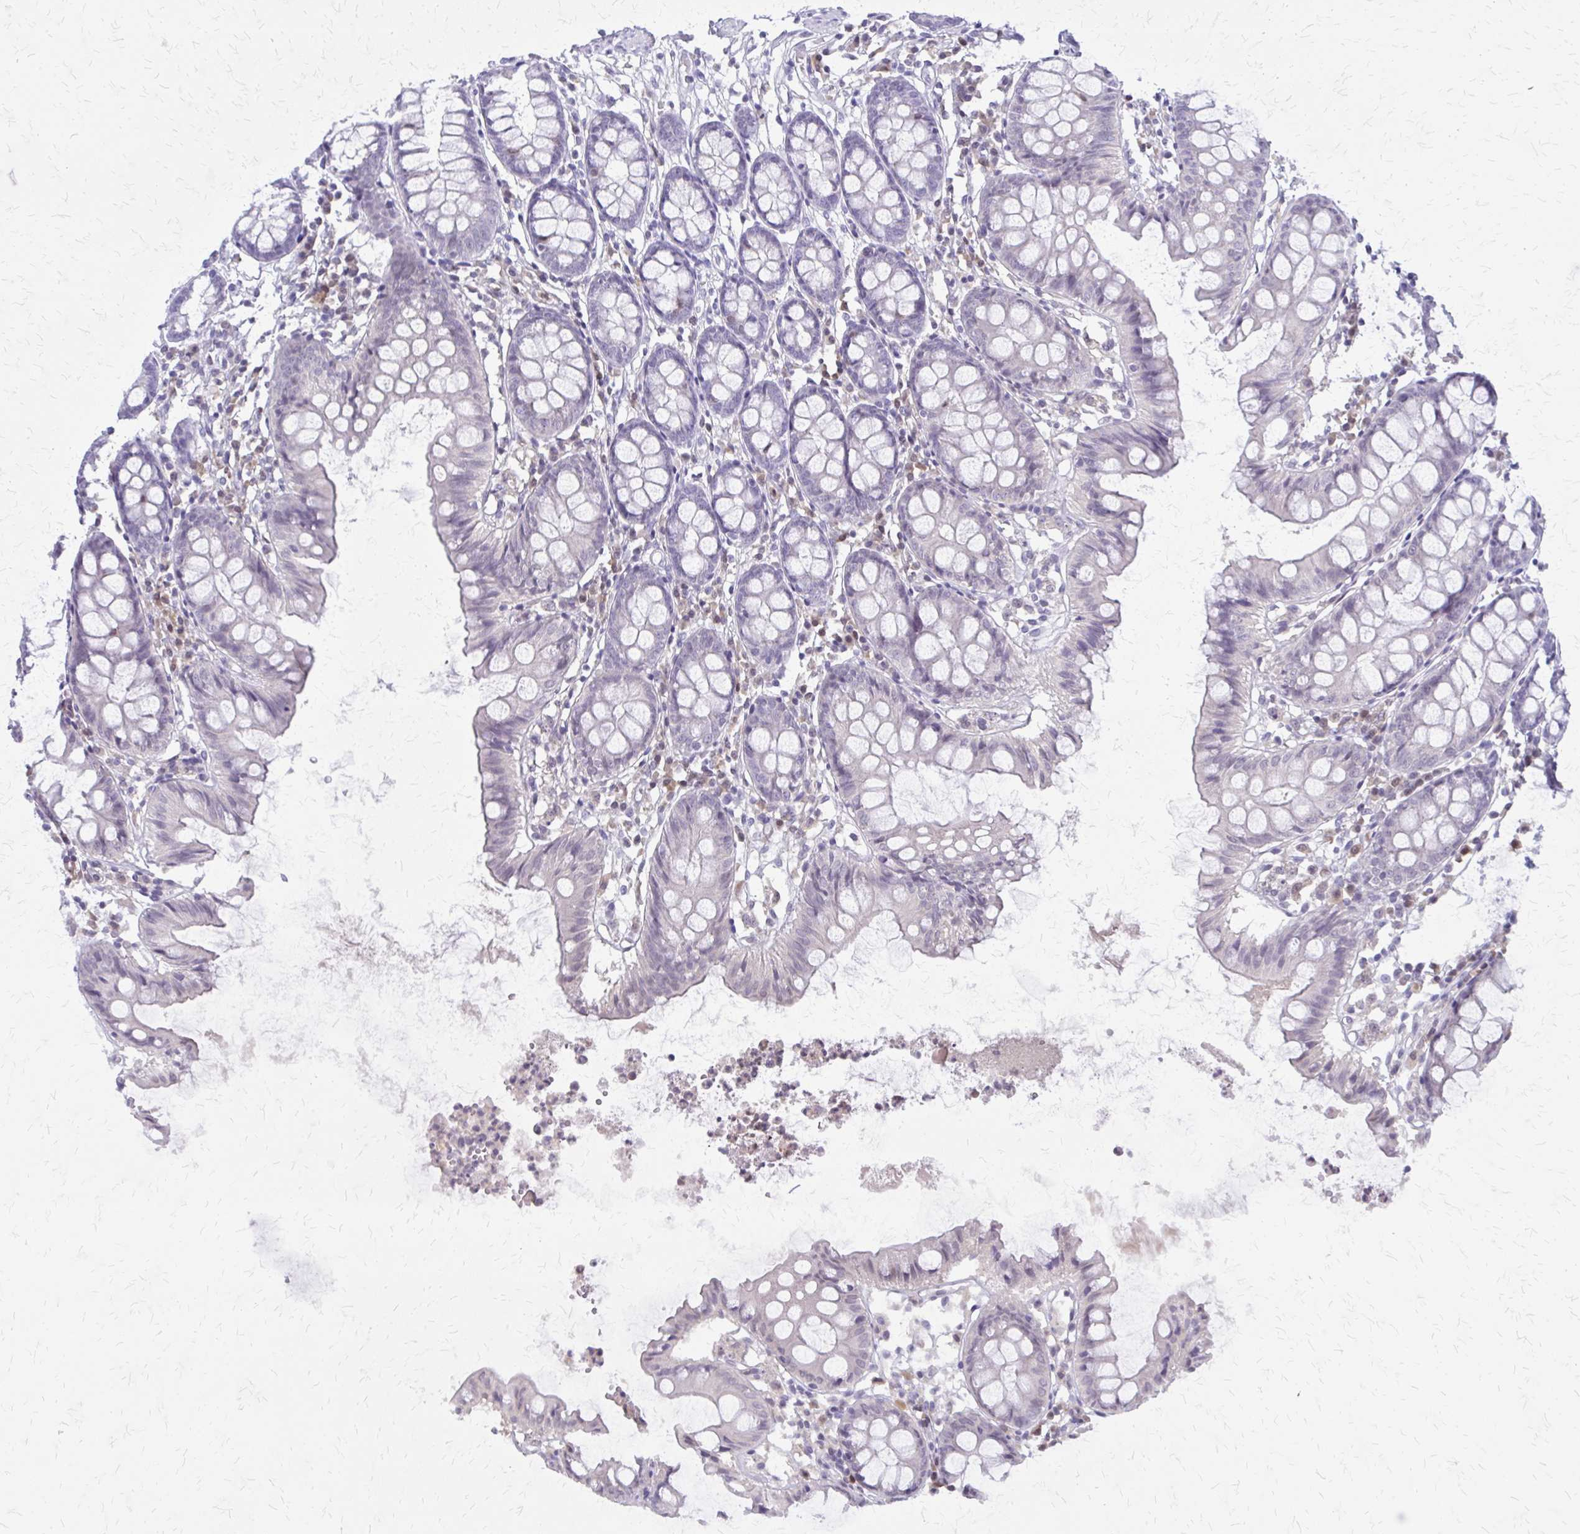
{"staining": {"intensity": "negative", "quantity": "none", "location": "none"}, "tissue": "colon", "cell_type": "Endothelial cells", "image_type": "normal", "snomed": [{"axis": "morphology", "description": "Normal tissue, NOS"}, {"axis": "topography", "description": "Colon"}], "caption": "The image demonstrates no staining of endothelial cells in normal colon. (Brightfield microscopy of DAB (3,3'-diaminobenzidine) IHC at high magnification).", "gene": "GLRX", "patient": {"sex": "female", "age": 84}}